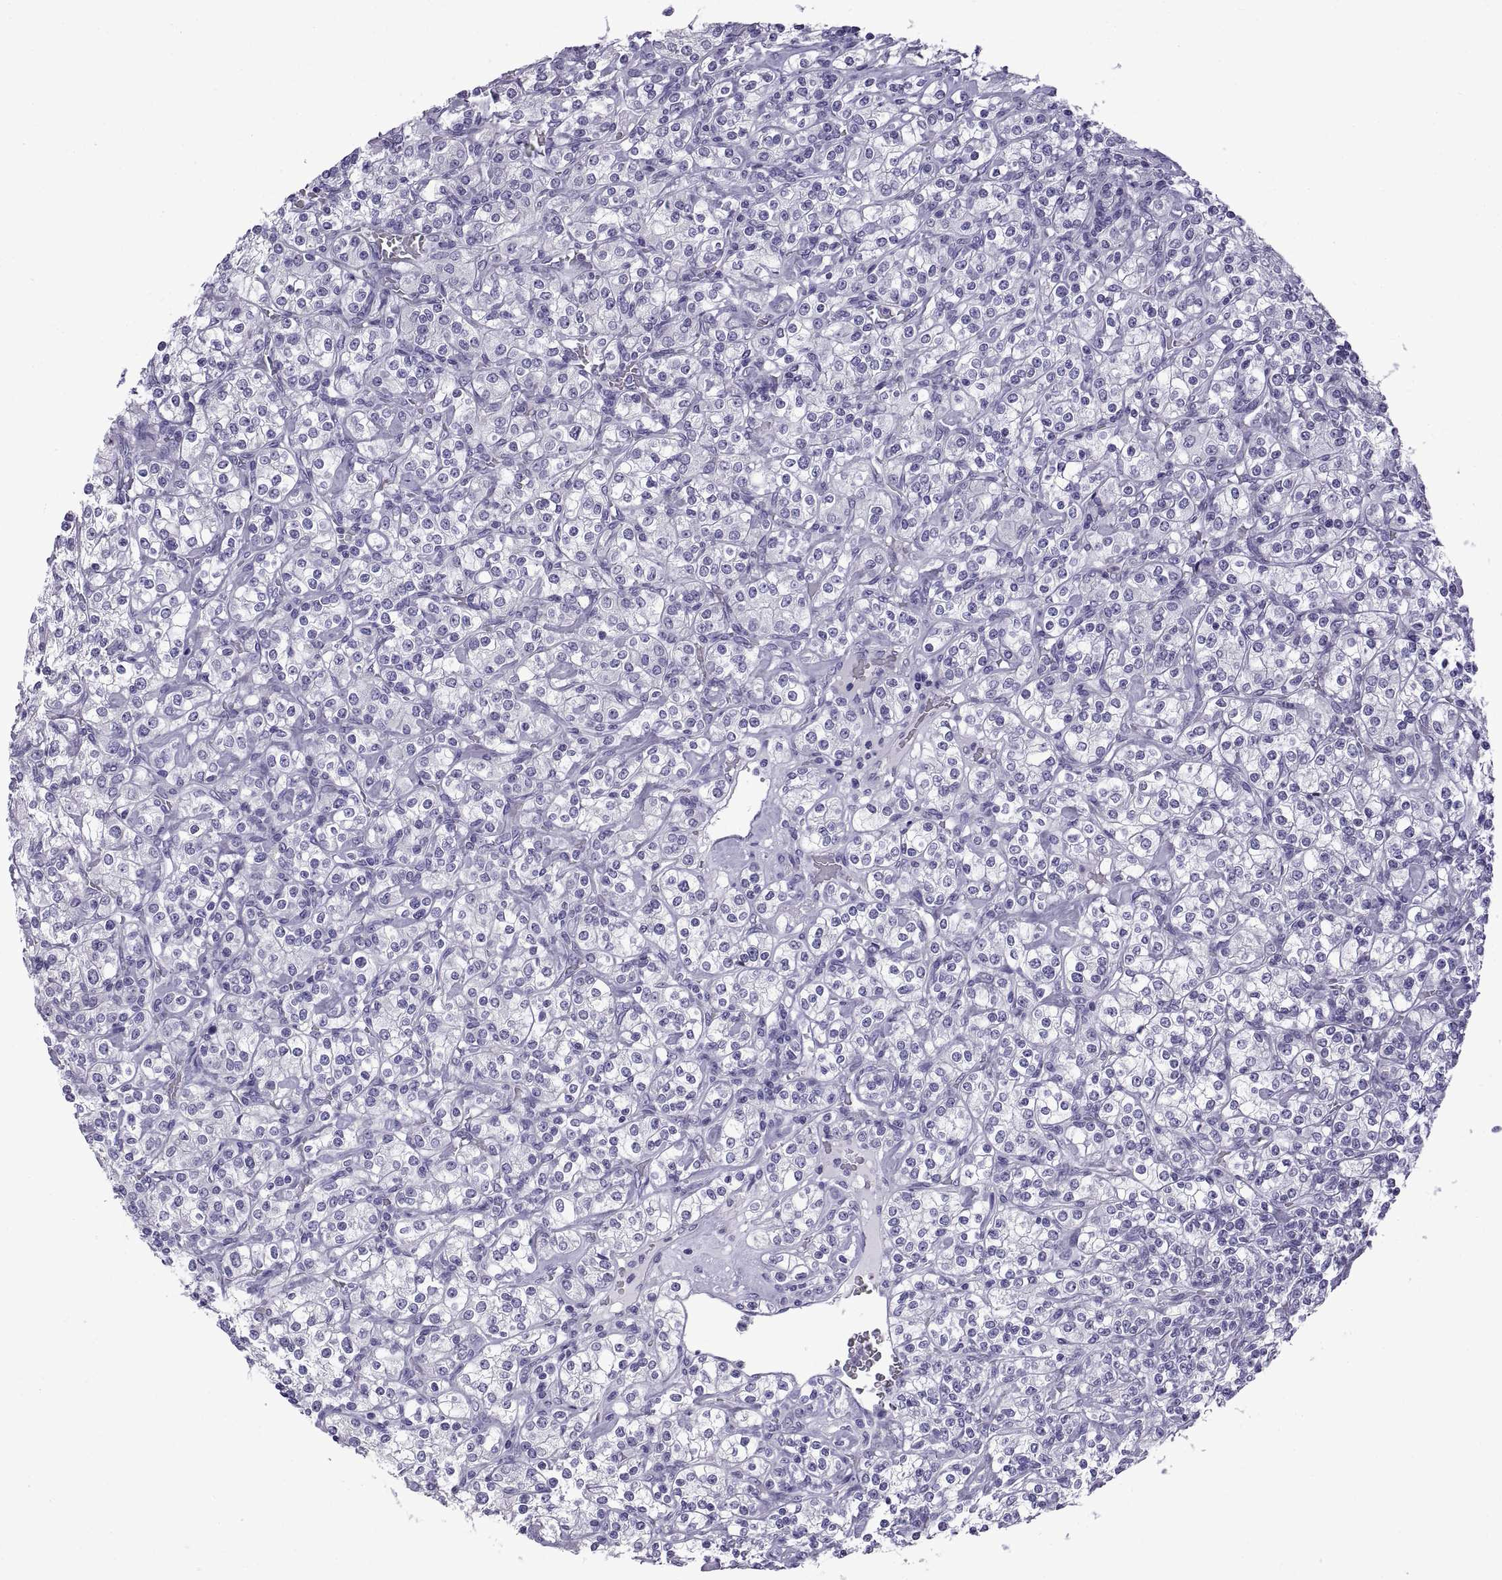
{"staining": {"intensity": "negative", "quantity": "none", "location": "none"}, "tissue": "renal cancer", "cell_type": "Tumor cells", "image_type": "cancer", "snomed": [{"axis": "morphology", "description": "Adenocarcinoma, NOS"}, {"axis": "topography", "description": "Kidney"}], "caption": "Immunohistochemical staining of human renal cancer demonstrates no significant positivity in tumor cells.", "gene": "SPDYE1", "patient": {"sex": "male", "age": 77}}